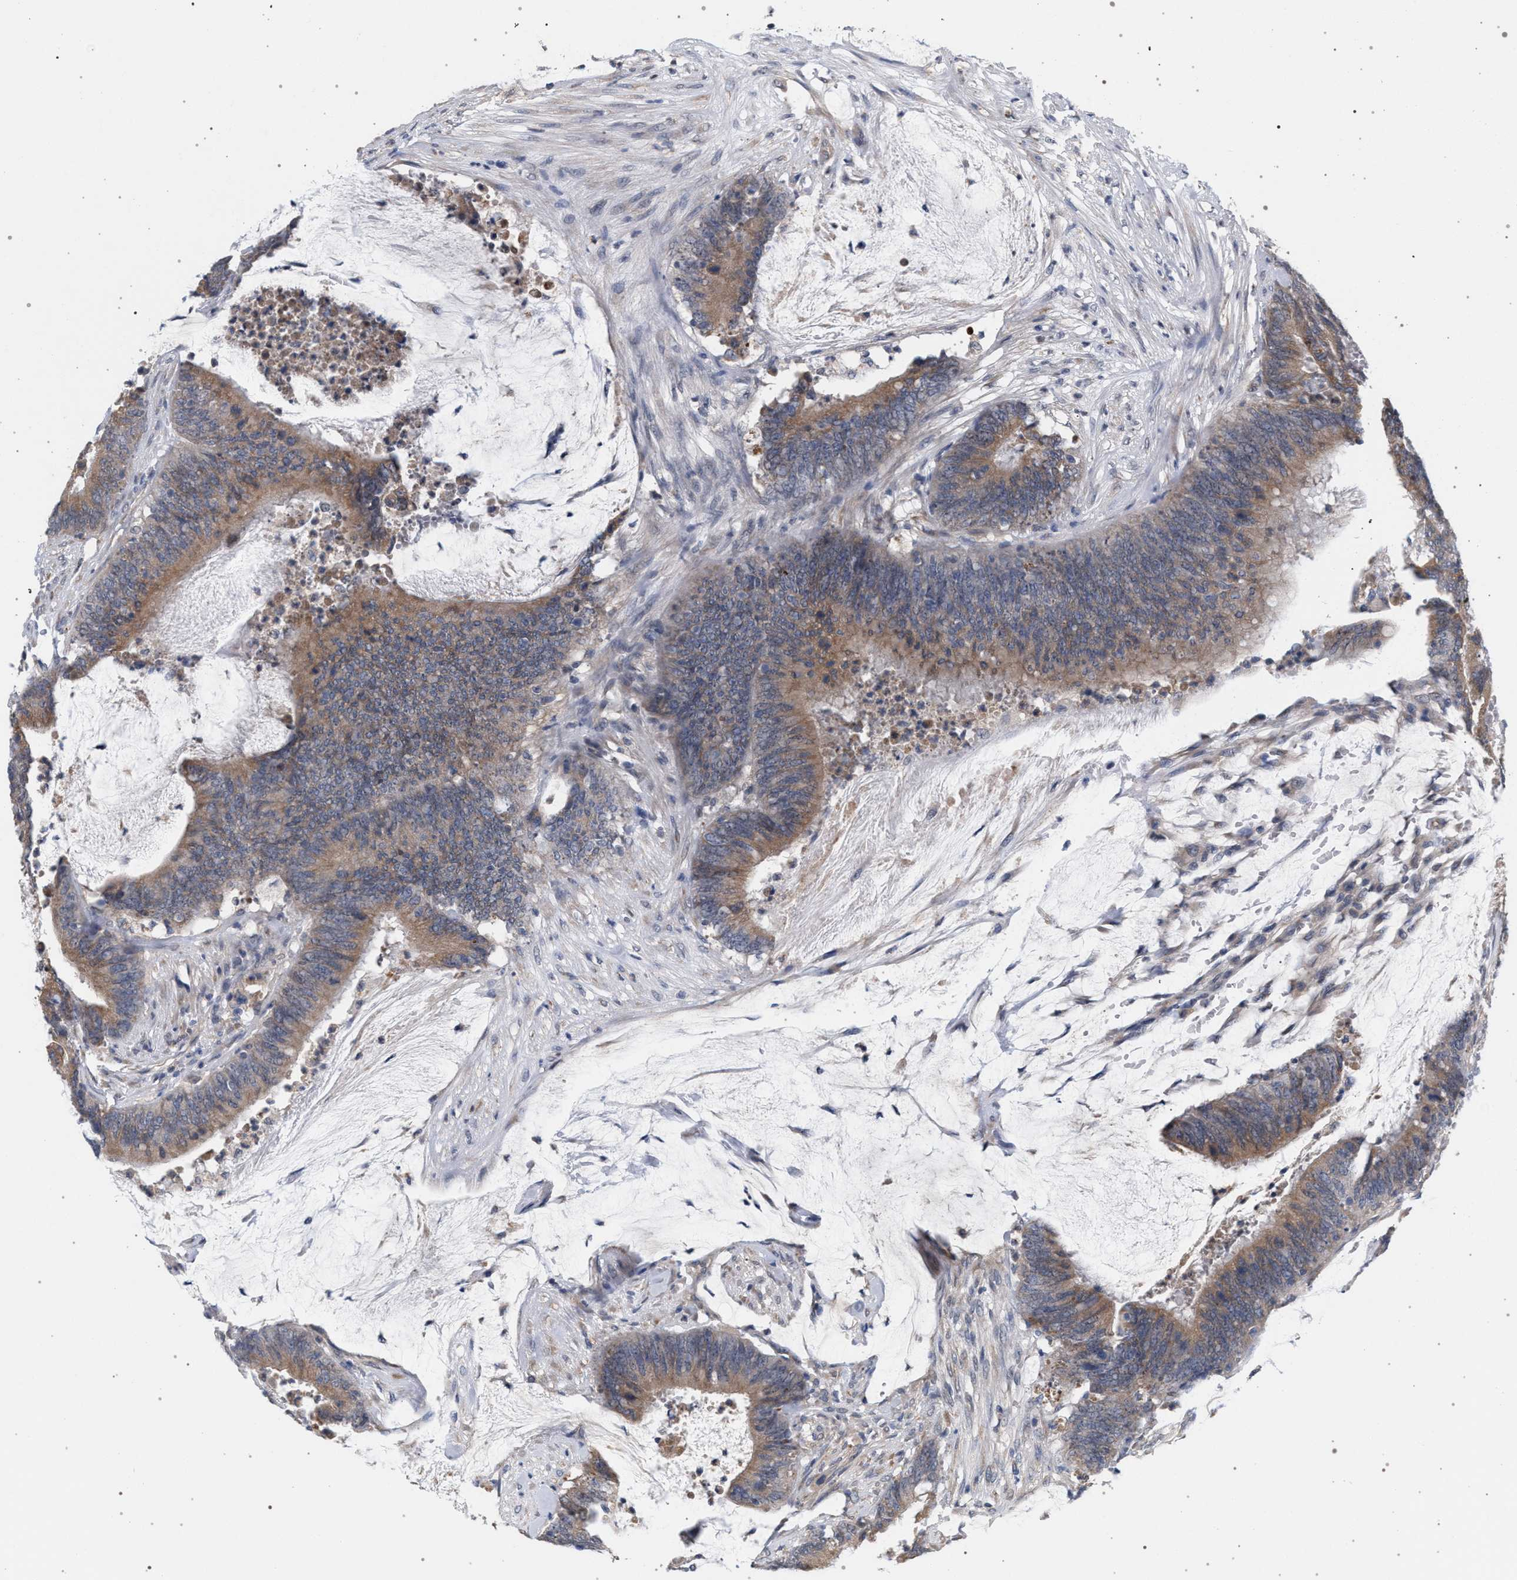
{"staining": {"intensity": "moderate", "quantity": ">75%", "location": "cytoplasmic/membranous"}, "tissue": "colorectal cancer", "cell_type": "Tumor cells", "image_type": "cancer", "snomed": [{"axis": "morphology", "description": "Adenocarcinoma, NOS"}, {"axis": "topography", "description": "Rectum"}], "caption": "Adenocarcinoma (colorectal) stained for a protein (brown) shows moderate cytoplasmic/membranous positive staining in about >75% of tumor cells.", "gene": "ARPC5L", "patient": {"sex": "female", "age": 66}}